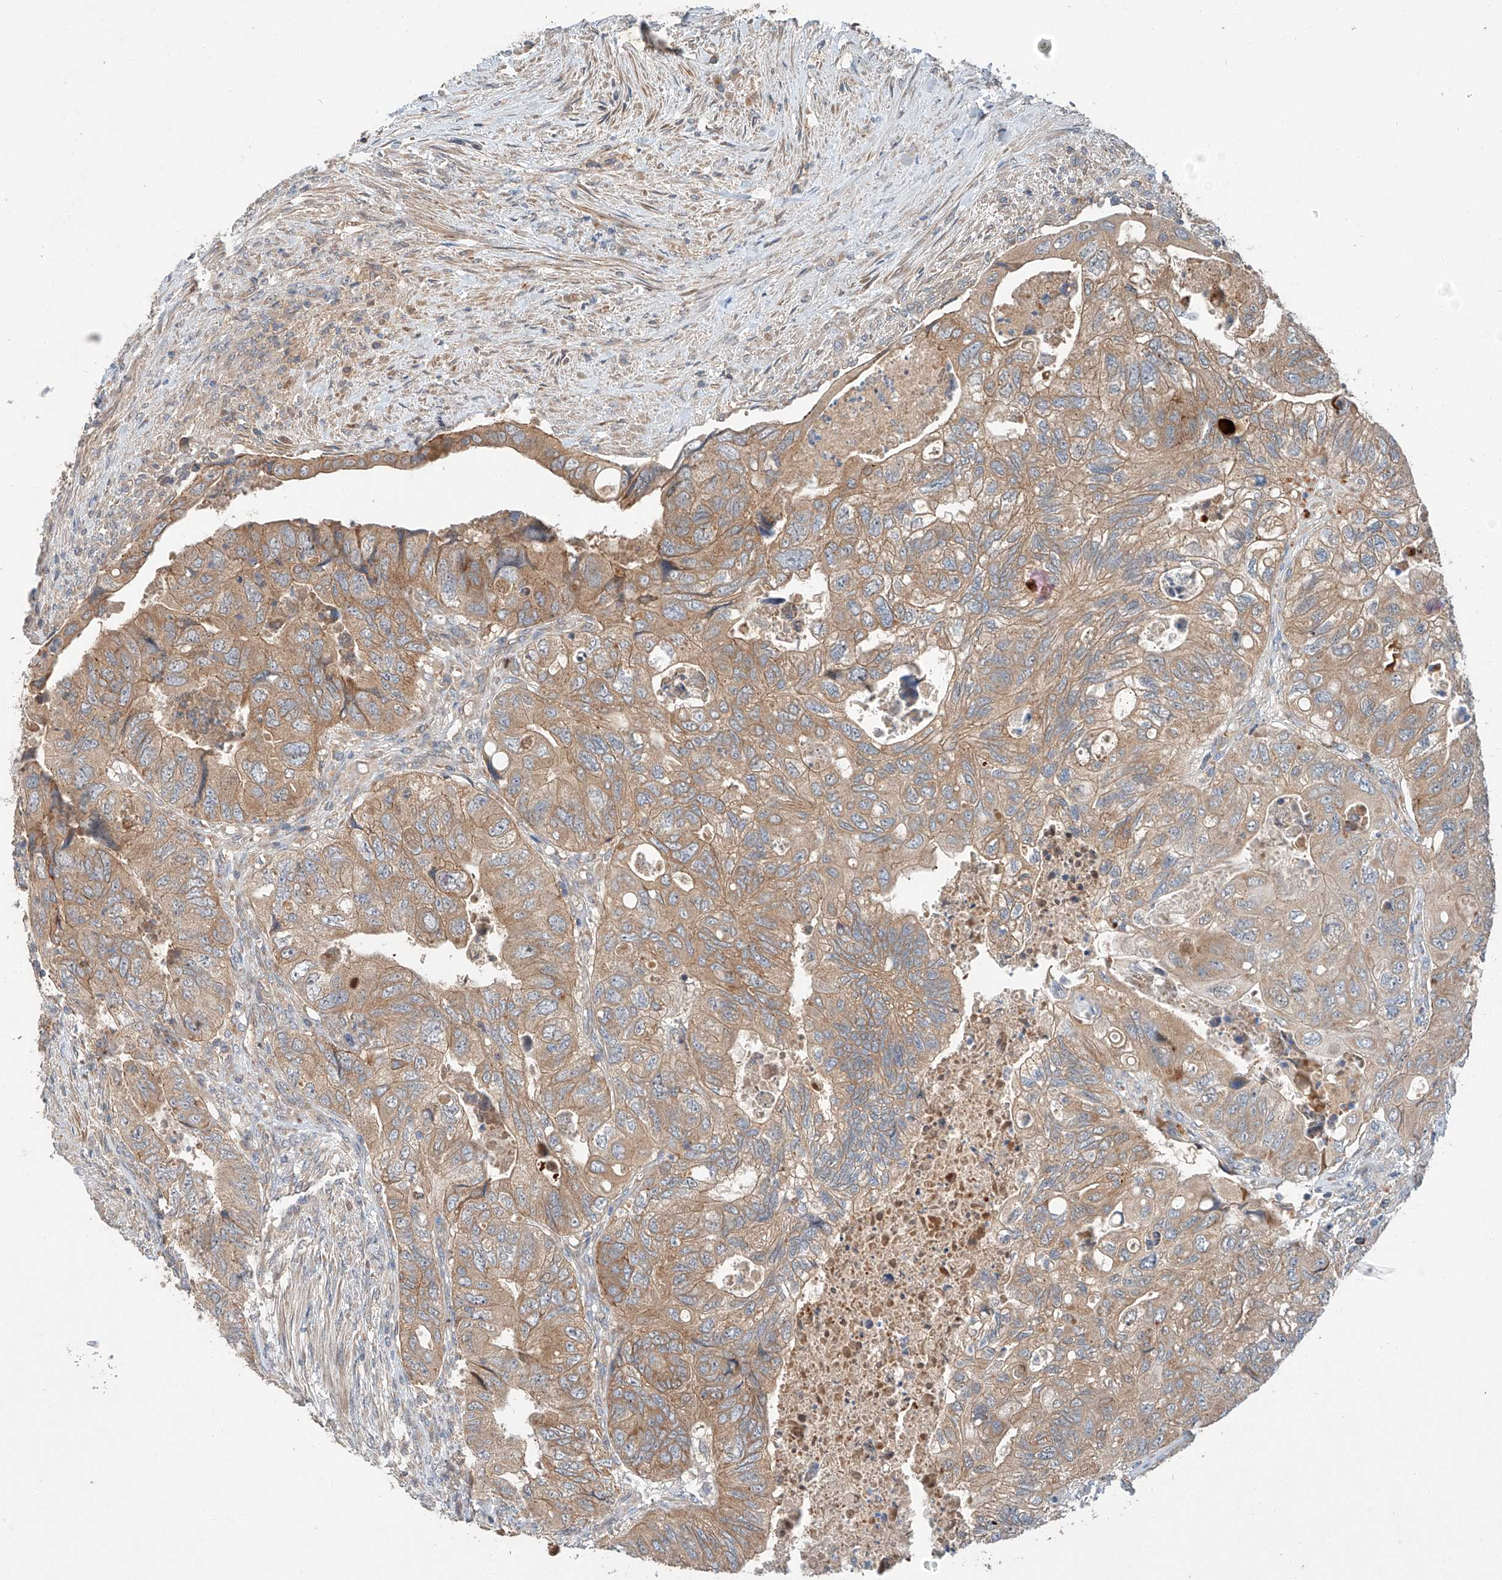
{"staining": {"intensity": "moderate", "quantity": ">75%", "location": "cytoplasmic/membranous"}, "tissue": "colorectal cancer", "cell_type": "Tumor cells", "image_type": "cancer", "snomed": [{"axis": "morphology", "description": "Adenocarcinoma, NOS"}, {"axis": "topography", "description": "Rectum"}], "caption": "Protein staining of colorectal adenocarcinoma tissue shows moderate cytoplasmic/membranous positivity in about >75% of tumor cells.", "gene": "XPNPEP1", "patient": {"sex": "male", "age": 63}}